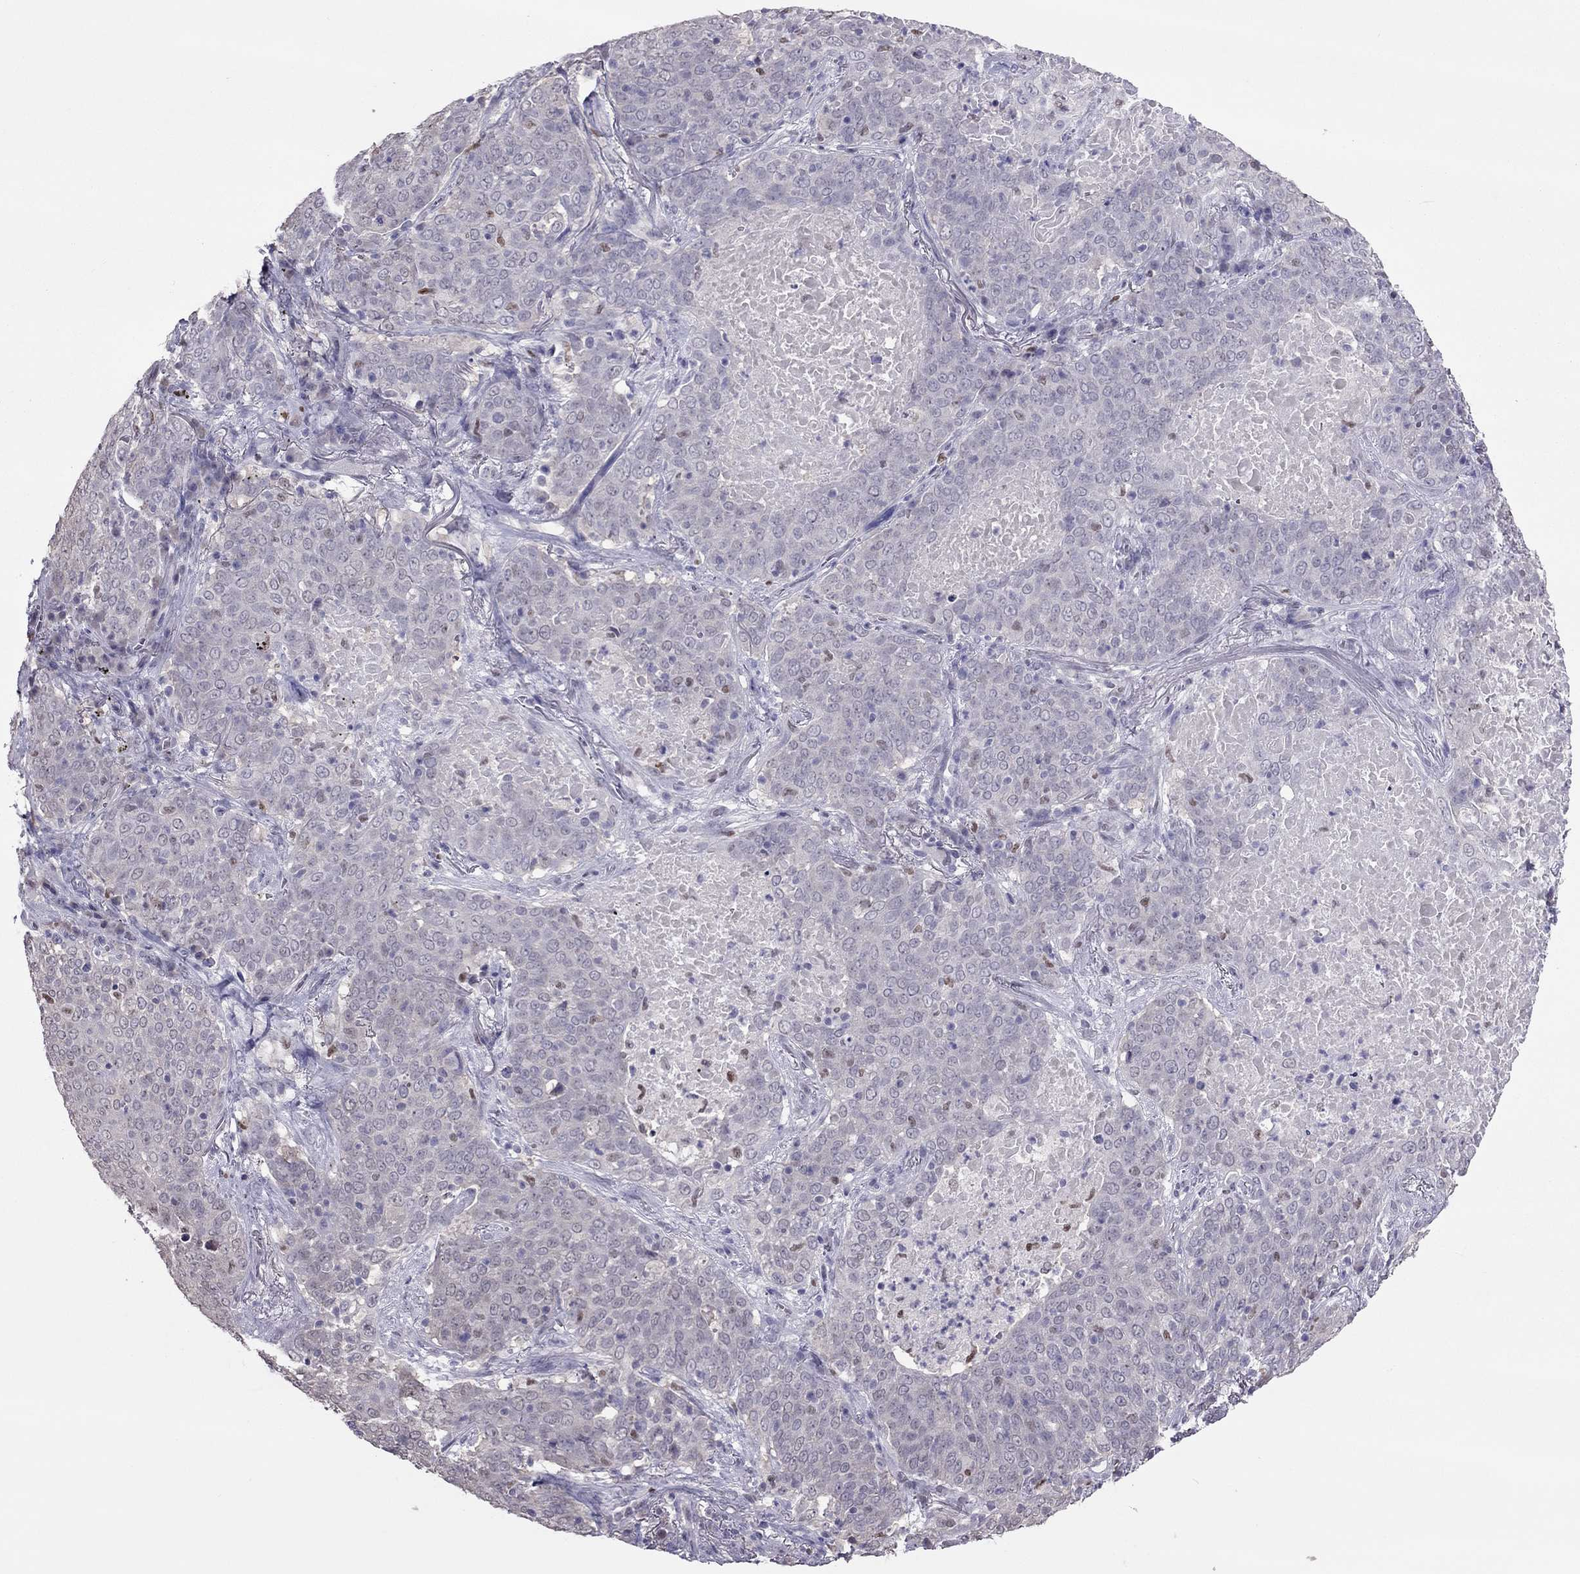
{"staining": {"intensity": "negative", "quantity": "none", "location": "none"}, "tissue": "lung cancer", "cell_type": "Tumor cells", "image_type": "cancer", "snomed": [{"axis": "morphology", "description": "Squamous cell carcinoma, NOS"}, {"axis": "topography", "description": "Lung"}], "caption": "Tumor cells are negative for protein expression in human lung cancer (squamous cell carcinoma). The staining was performed using DAB (3,3'-diaminobenzidine) to visualize the protein expression in brown, while the nuclei were stained in blue with hematoxylin (Magnification: 20x).", "gene": "SPINT3", "patient": {"sex": "male", "age": 82}}